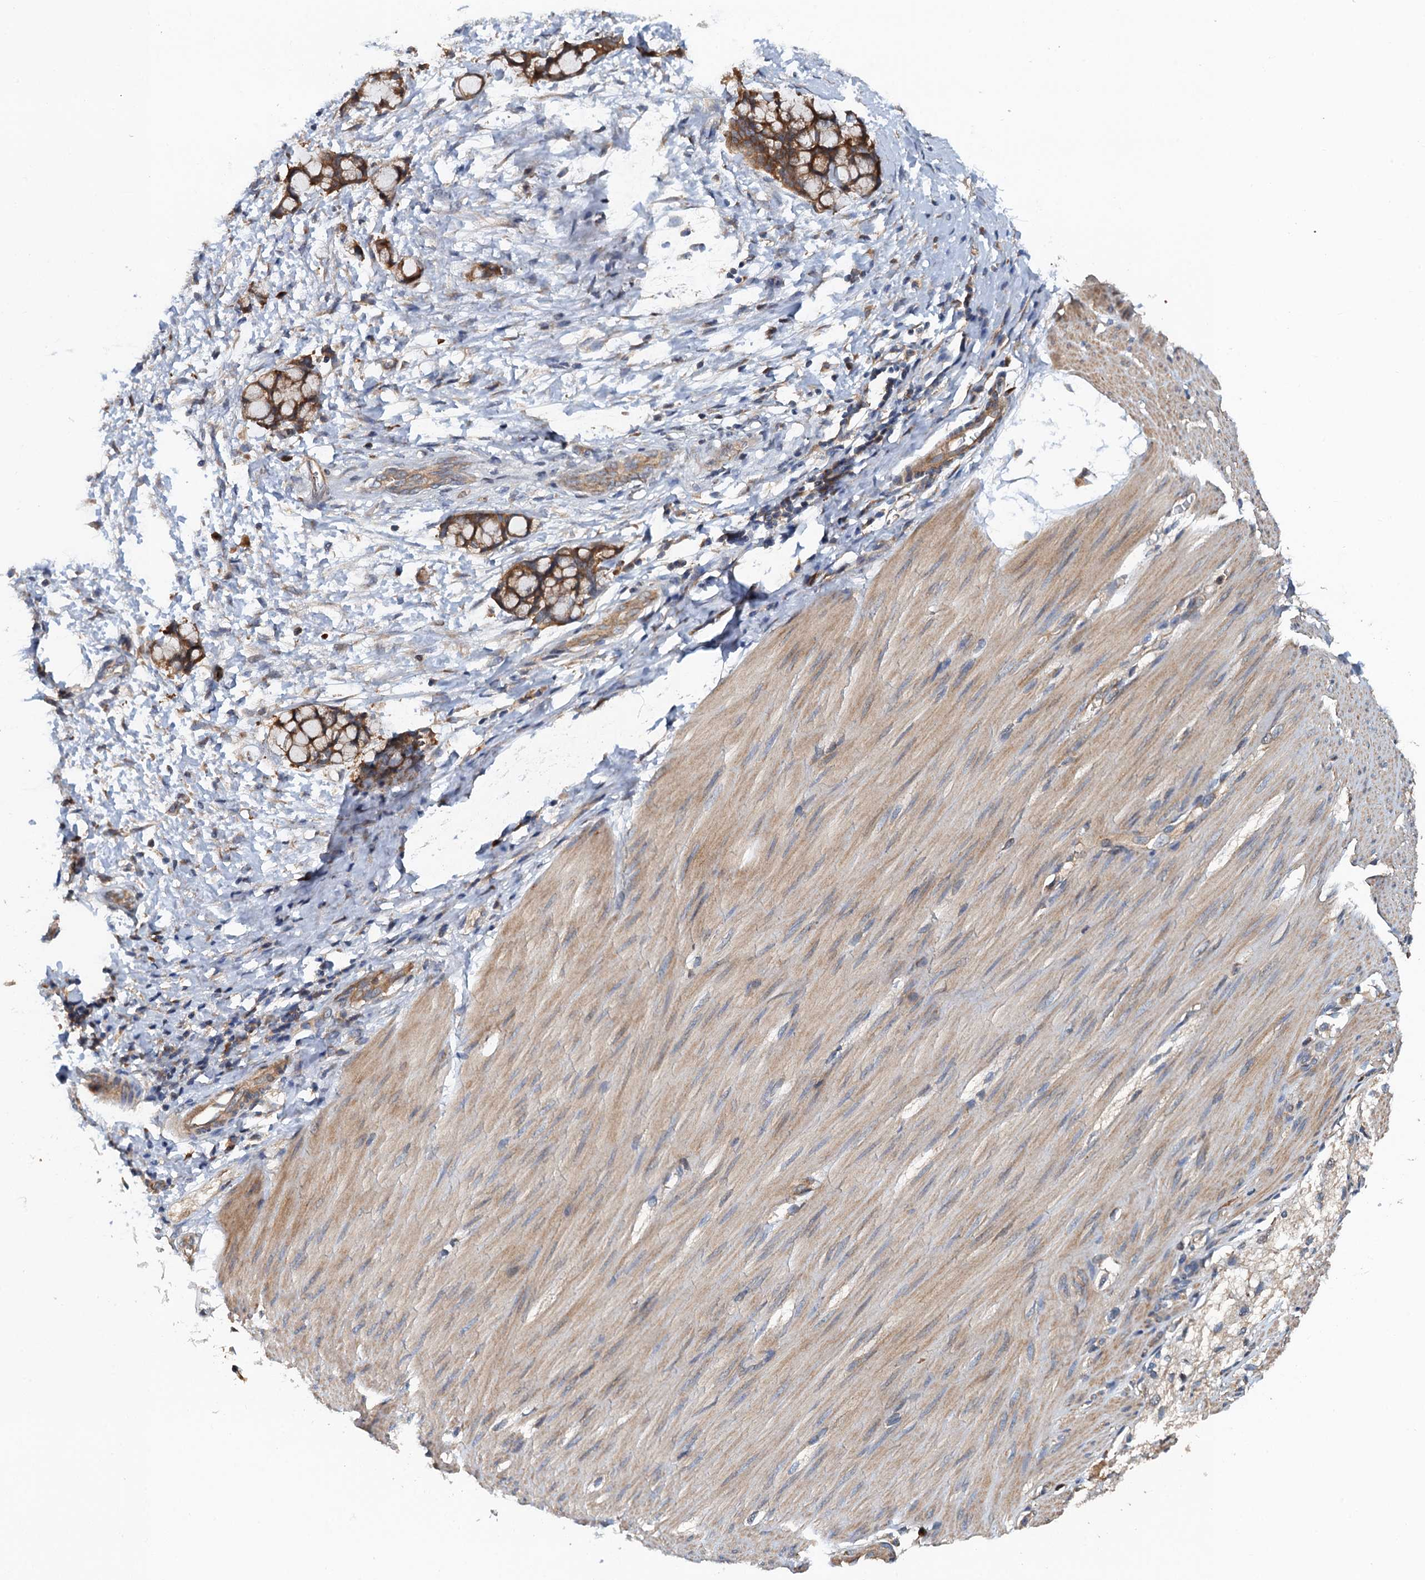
{"staining": {"intensity": "weak", "quantity": "25%-75%", "location": "cytoplasmic/membranous"}, "tissue": "smooth muscle", "cell_type": "Smooth muscle cells", "image_type": "normal", "snomed": [{"axis": "morphology", "description": "Normal tissue, NOS"}, {"axis": "morphology", "description": "Adenocarcinoma, NOS"}, {"axis": "topography", "description": "Colon"}, {"axis": "topography", "description": "Peripheral nerve tissue"}], "caption": "A brown stain labels weak cytoplasmic/membranous staining of a protein in smooth muscle cells of normal human smooth muscle. Ihc stains the protein of interest in brown and the nuclei are stained blue.", "gene": "COG3", "patient": {"sex": "male", "age": 14}}